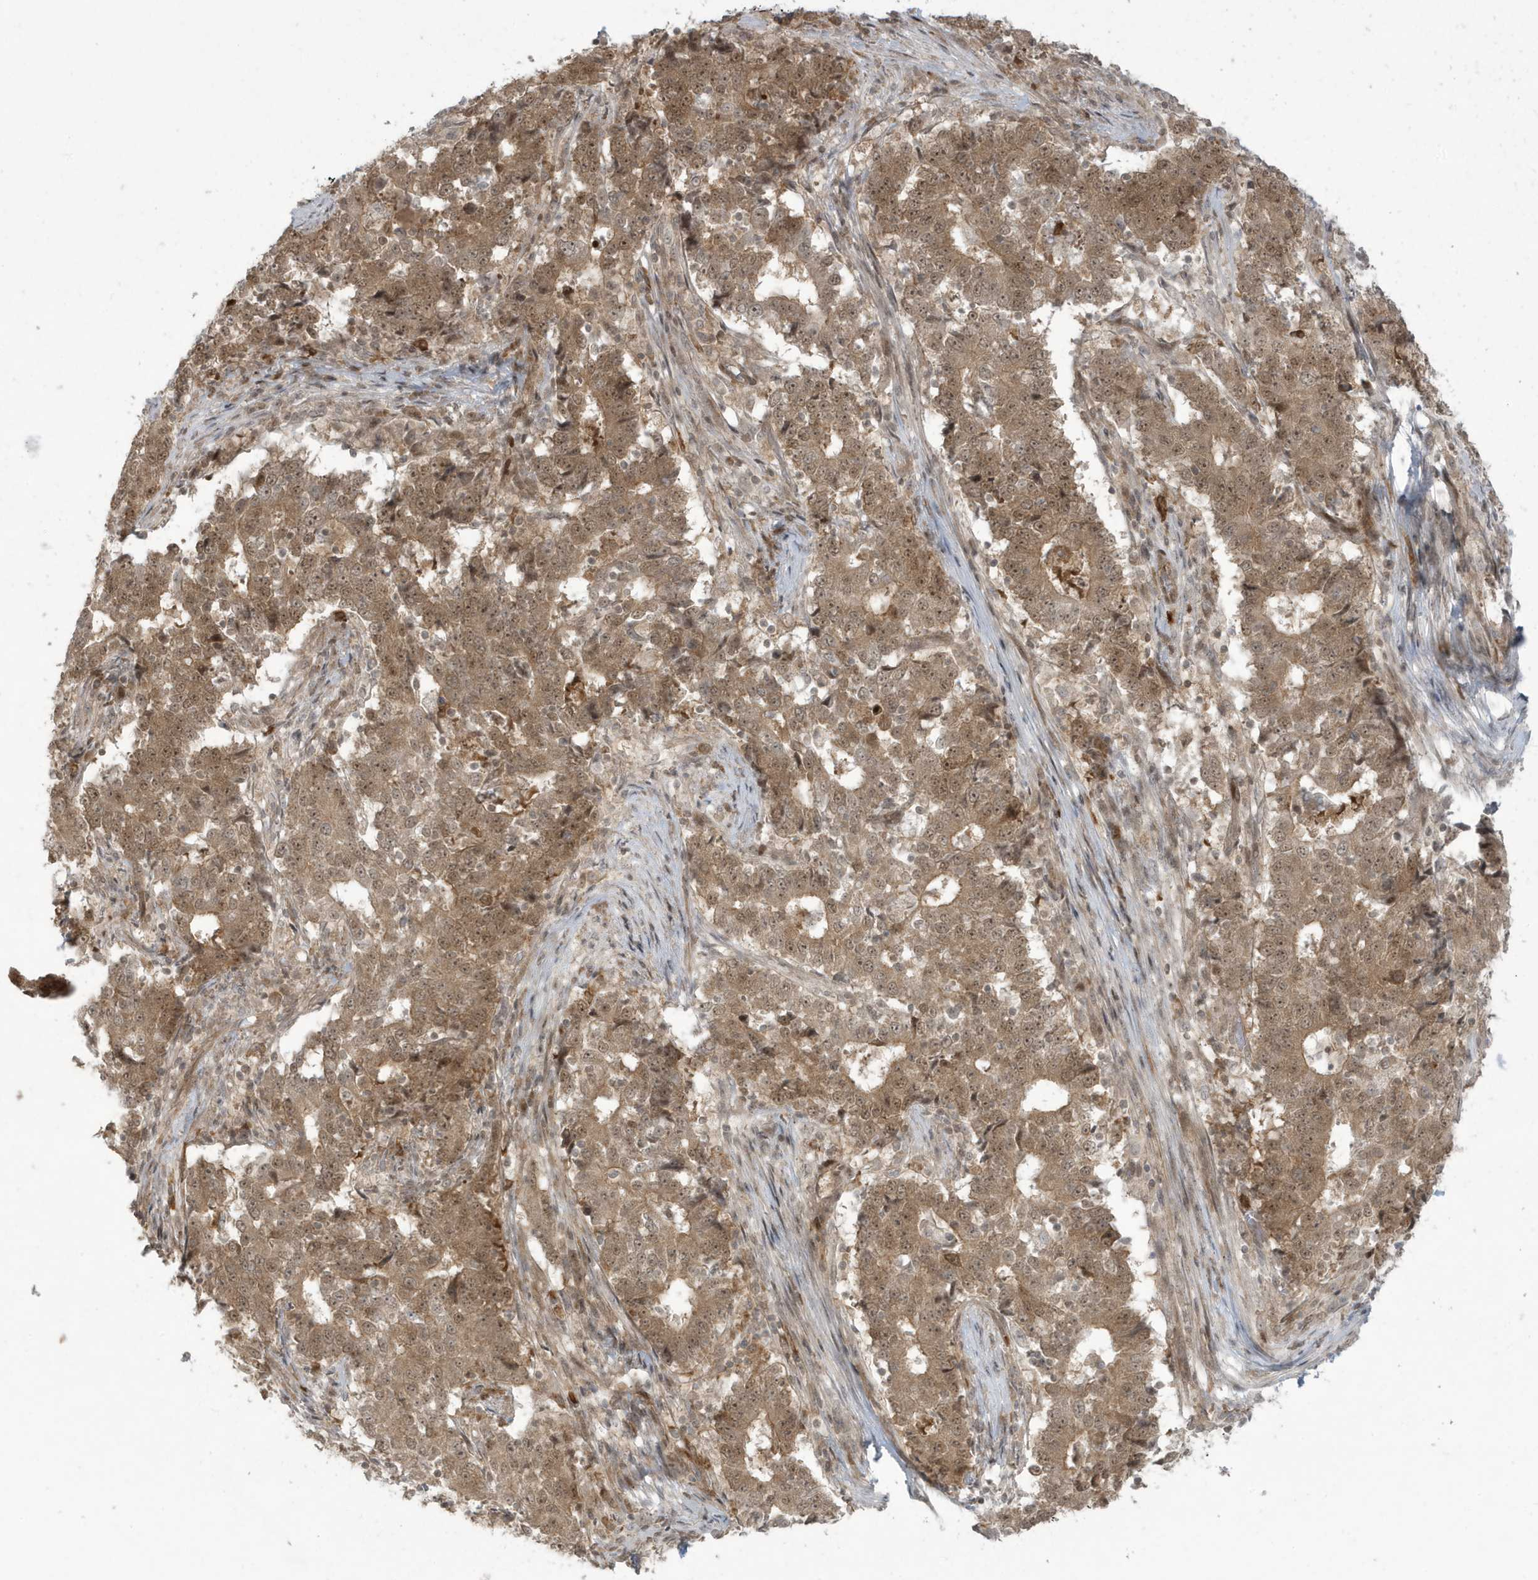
{"staining": {"intensity": "moderate", "quantity": ">75%", "location": "cytoplasmic/membranous,nuclear"}, "tissue": "stomach cancer", "cell_type": "Tumor cells", "image_type": "cancer", "snomed": [{"axis": "morphology", "description": "Adenocarcinoma, NOS"}, {"axis": "topography", "description": "Stomach"}], "caption": "The histopathology image reveals immunohistochemical staining of stomach cancer. There is moderate cytoplasmic/membranous and nuclear staining is identified in about >75% of tumor cells.", "gene": "C1orf52", "patient": {"sex": "male", "age": 59}}